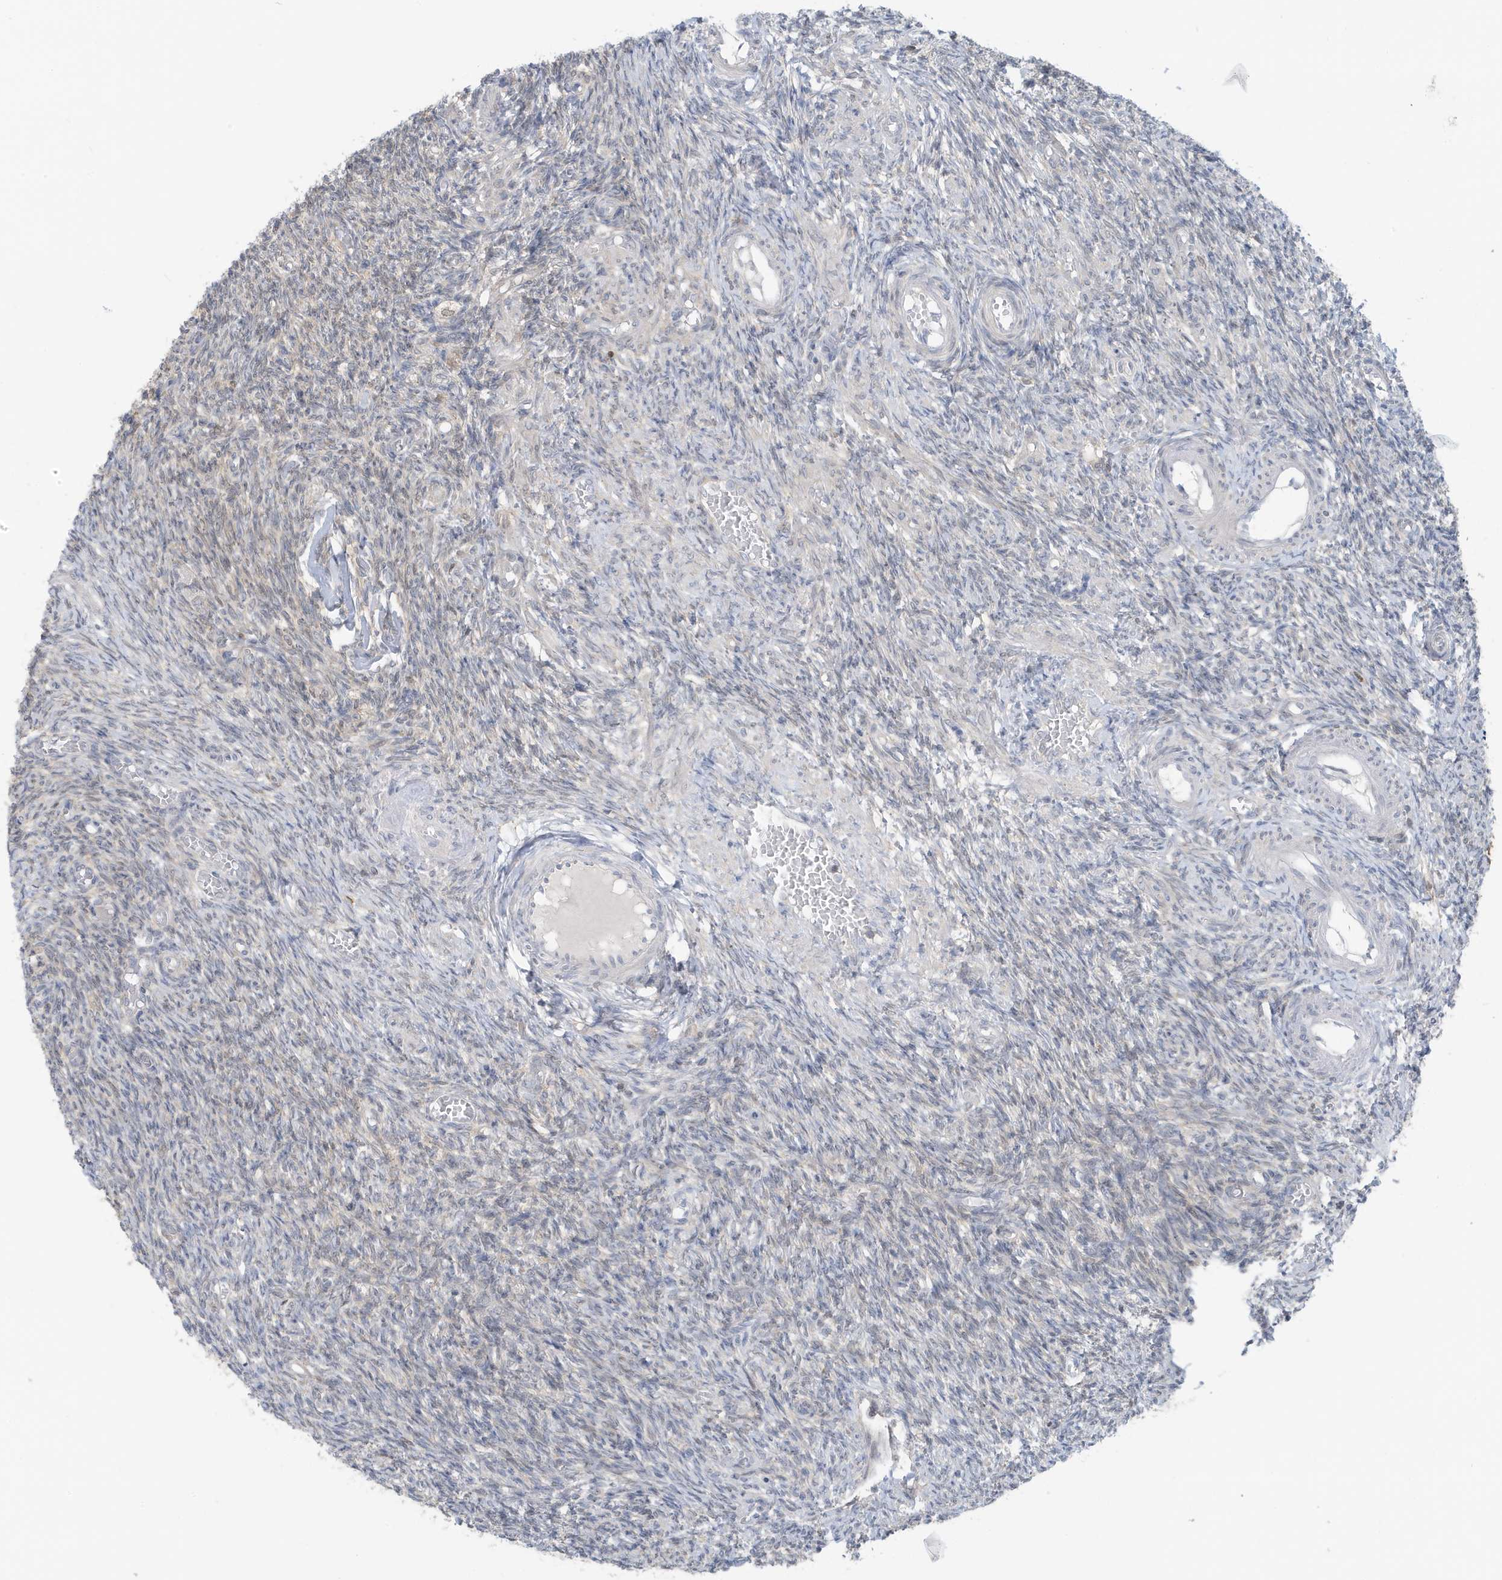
{"staining": {"intensity": "moderate", "quantity": ">75%", "location": "cytoplasmic/membranous"}, "tissue": "ovary", "cell_type": "Follicle cells", "image_type": "normal", "snomed": [{"axis": "morphology", "description": "Normal tissue, NOS"}, {"axis": "topography", "description": "Ovary"}], "caption": "Follicle cells display moderate cytoplasmic/membranous staining in approximately >75% of cells in benign ovary. Nuclei are stained in blue.", "gene": "OGA", "patient": {"sex": "female", "age": 27}}